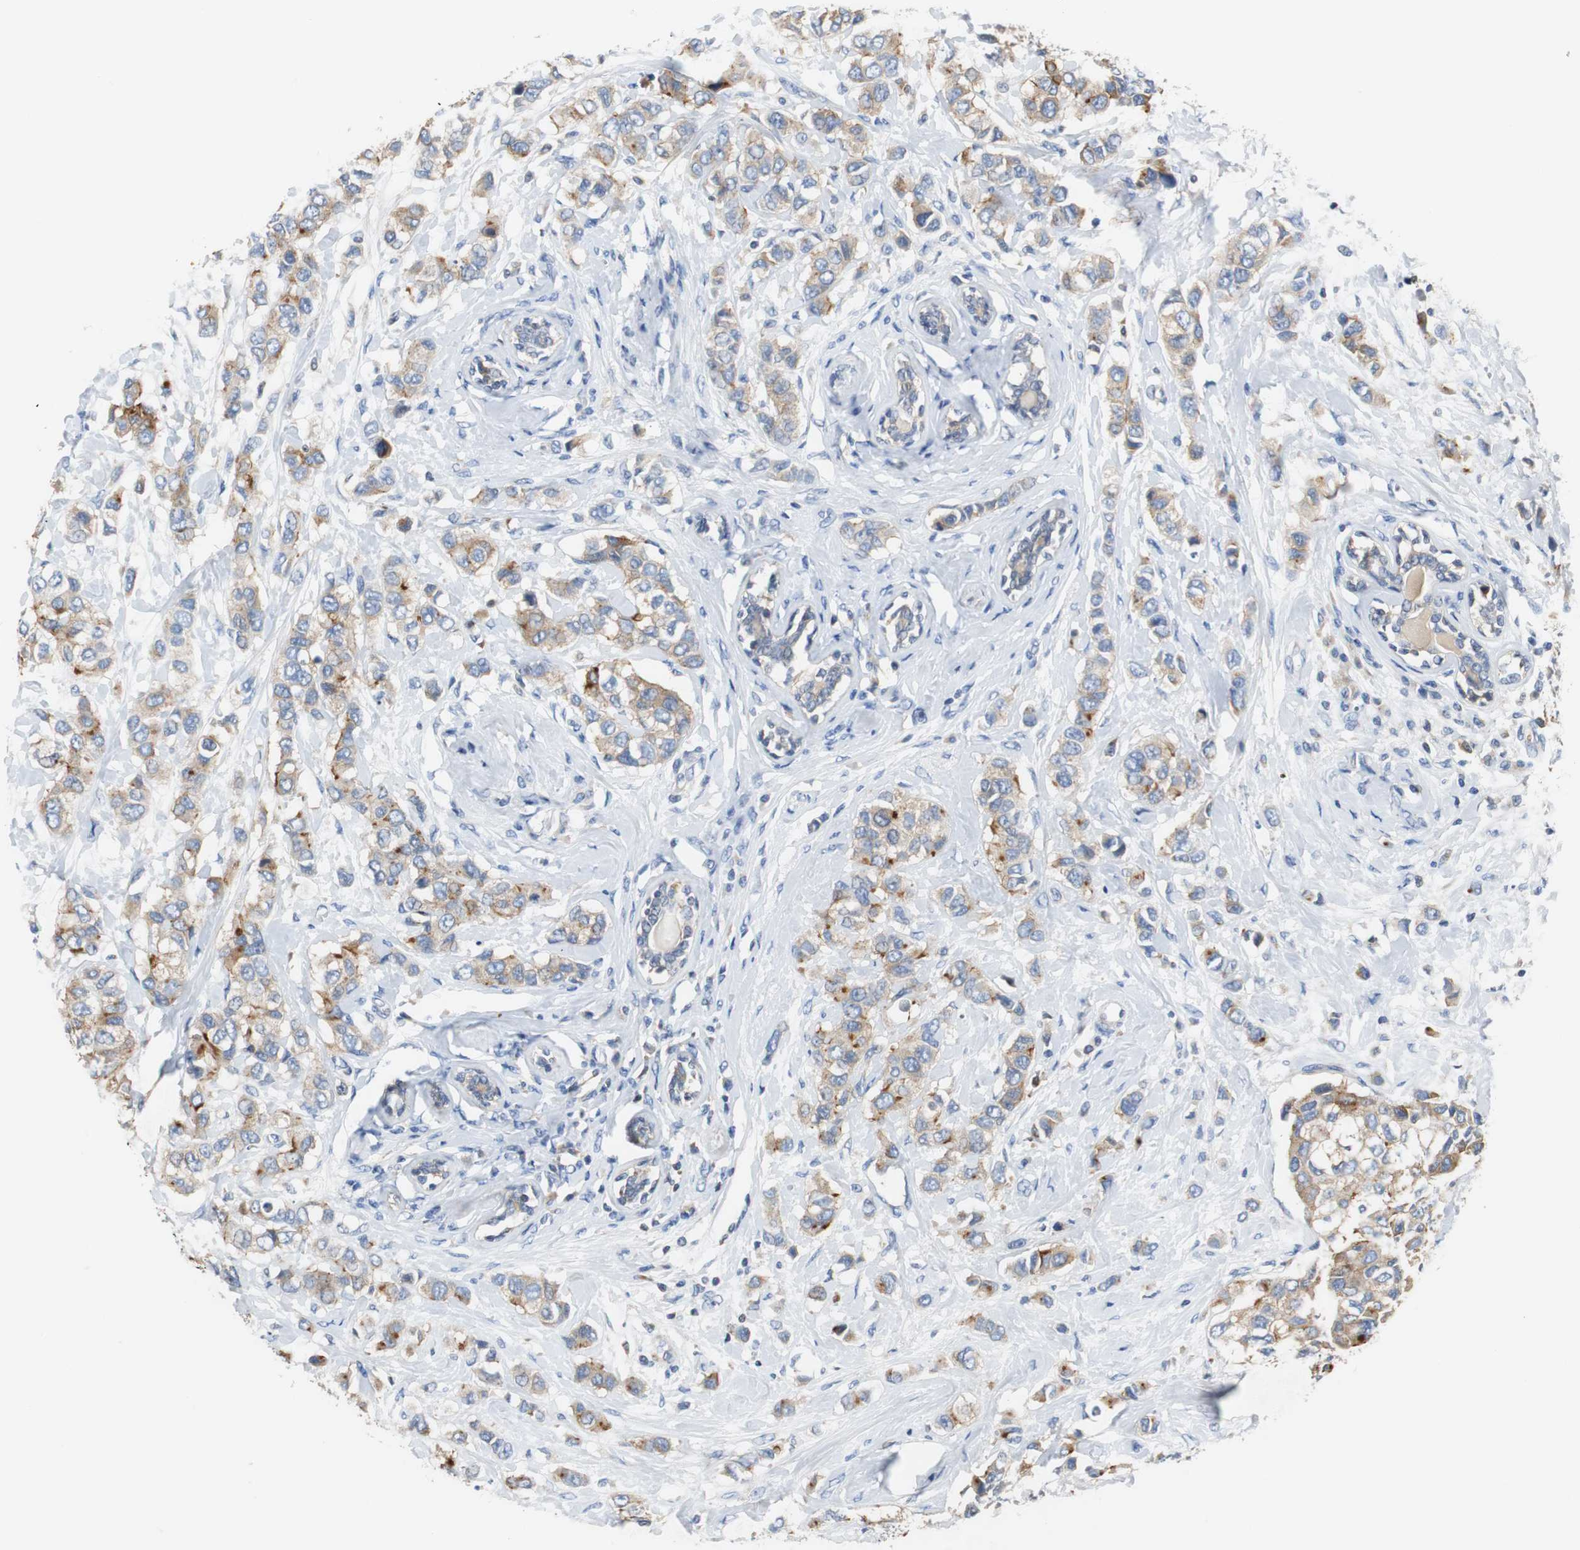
{"staining": {"intensity": "moderate", "quantity": ">75%", "location": "cytoplasmic/membranous"}, "tissue": "breast cancer", "cell_type": "Tumor cells", "image_type": "cancer", "snomed": [{"axis": "morphology", "description": "Duct carcinoma"}, {"axis": "topography", "description": "Breast"}], "caption": "IHC of breast infiltrating ductal carcinoma shows medium levels of moderate cytoplasmic/membranous positivity in about >75% of tumor cells.", "gene": "VAMP8", "patient": {"sex": "female", "age": 50}}